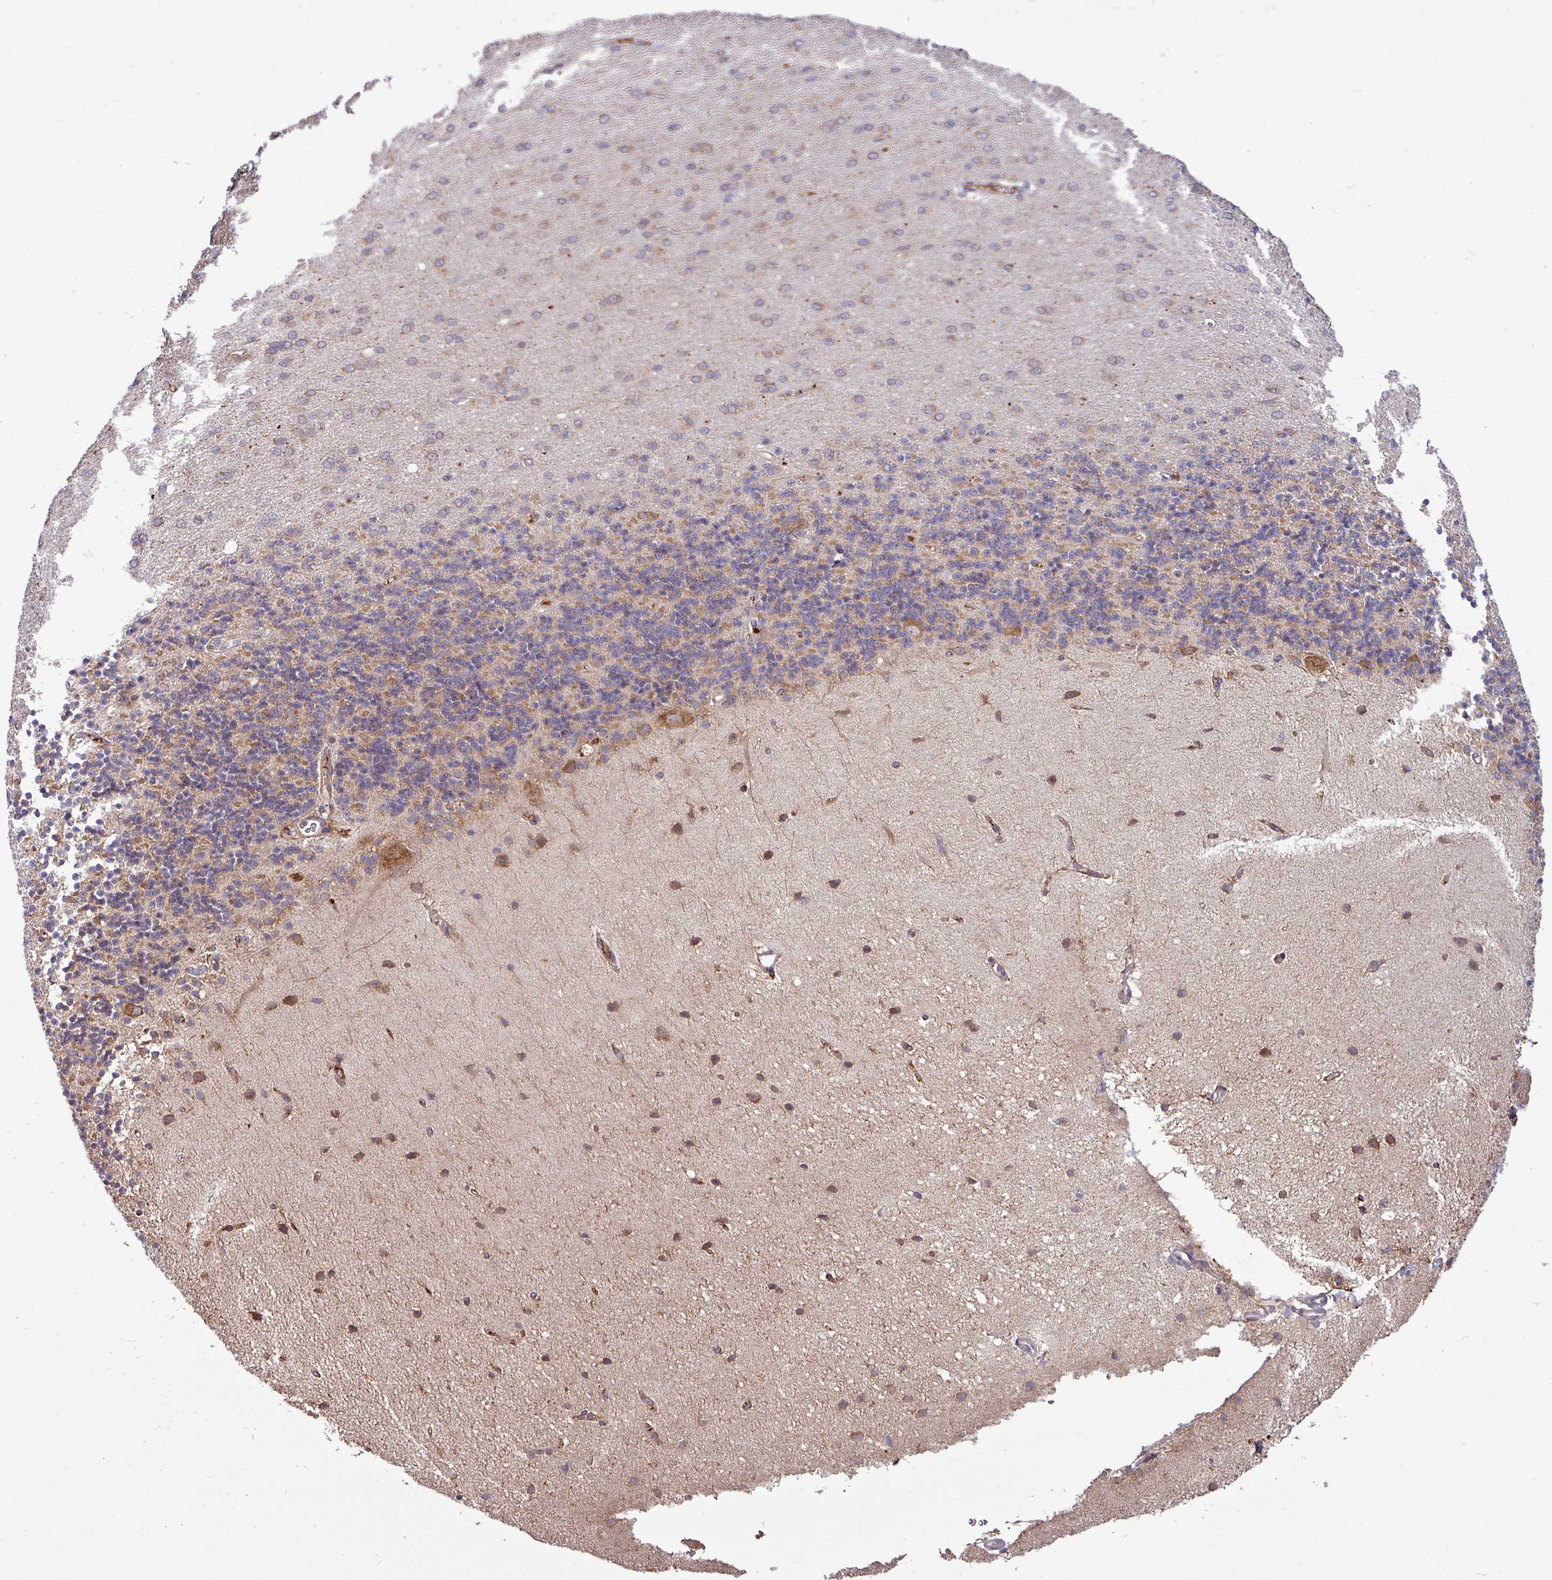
{"staining": {"intensity": "moderate", "quantity": "25%-75%", "location": "cytoplasmic/membranous"}, "tissue": "cerebellum", "cell_type": "Cells in granular layer", "image_type": "normal", "snomed": [{"axis": "morphology", "description": "Normal tissue, NOS"}, {"axis": "topography", "description": "Cerebellum"}], "caption": "Immunohistochemical staining of normal human cerebellum exhibits moderate cytoplasmic/membranous protein positivity in approximately 25%-75% of cells in granular layer. (Stains: DAB in brown, nuclei in blue, Microscopy: brightfield microscopy at high magnification).", "gene": "LSM12", "patient": {"sex": "female", "age": 29}}